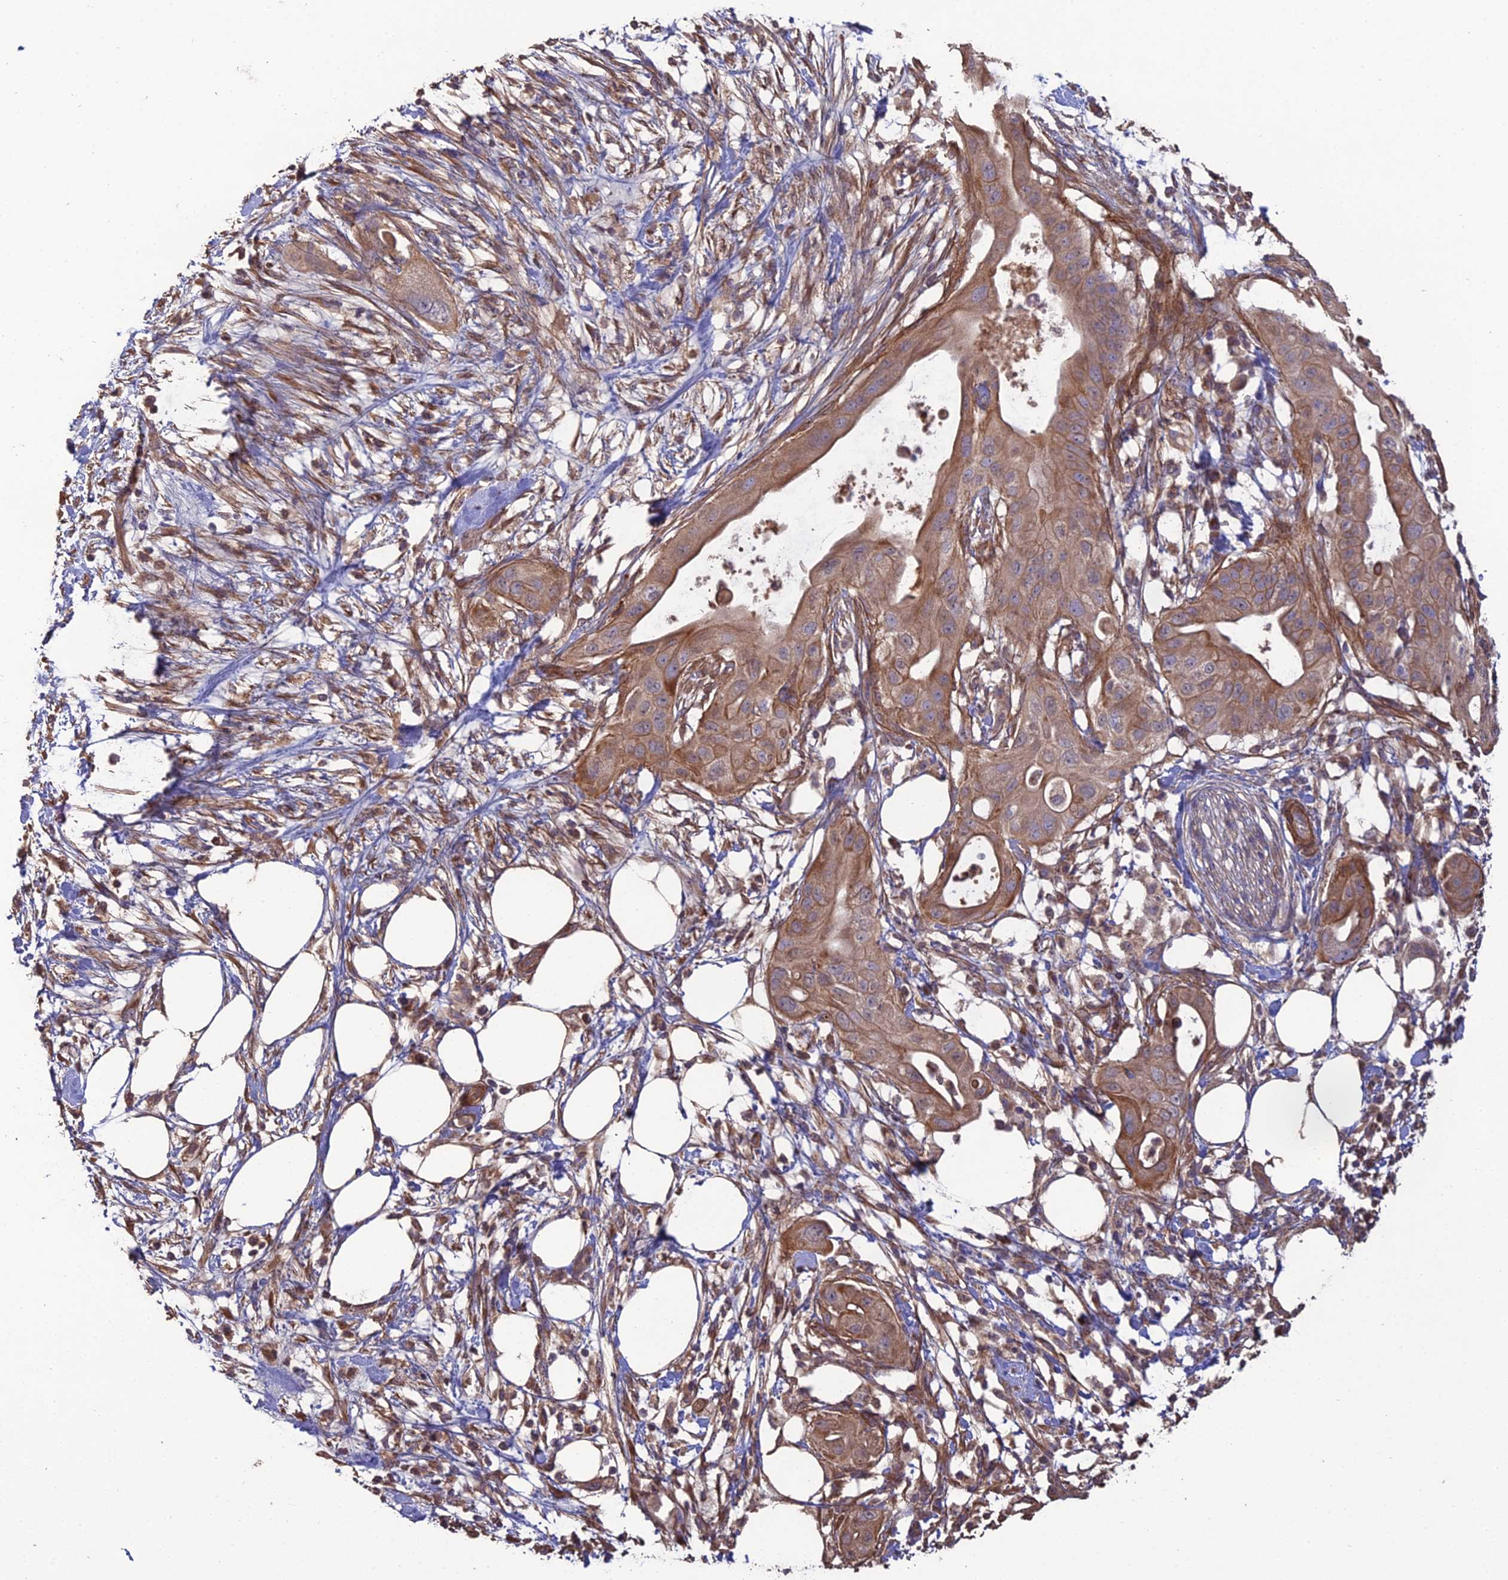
{"staining": {"intensity": "moderate", "quantity": ">75%", "location": "cytoplasmic/membranous"}, "tissue": "pancreatic cancer", "cell_type": "Tumor cells", "image_type": "cancer", "snomed": [{"axis": "morphology", "description": "Adenocarcinoma, NOS"}, {"axis": "topography", "description": "Pancreas"}], "caption": "This is a photomicrograph of immunohistochemistry staining of adenocarcinoma (pancreatic), which shows moderate positivity in the cytoplasmic/membranous of tumor cells.", "gene": "ATP6V0A2", "patient": {"sex": "male", "age": 68}}